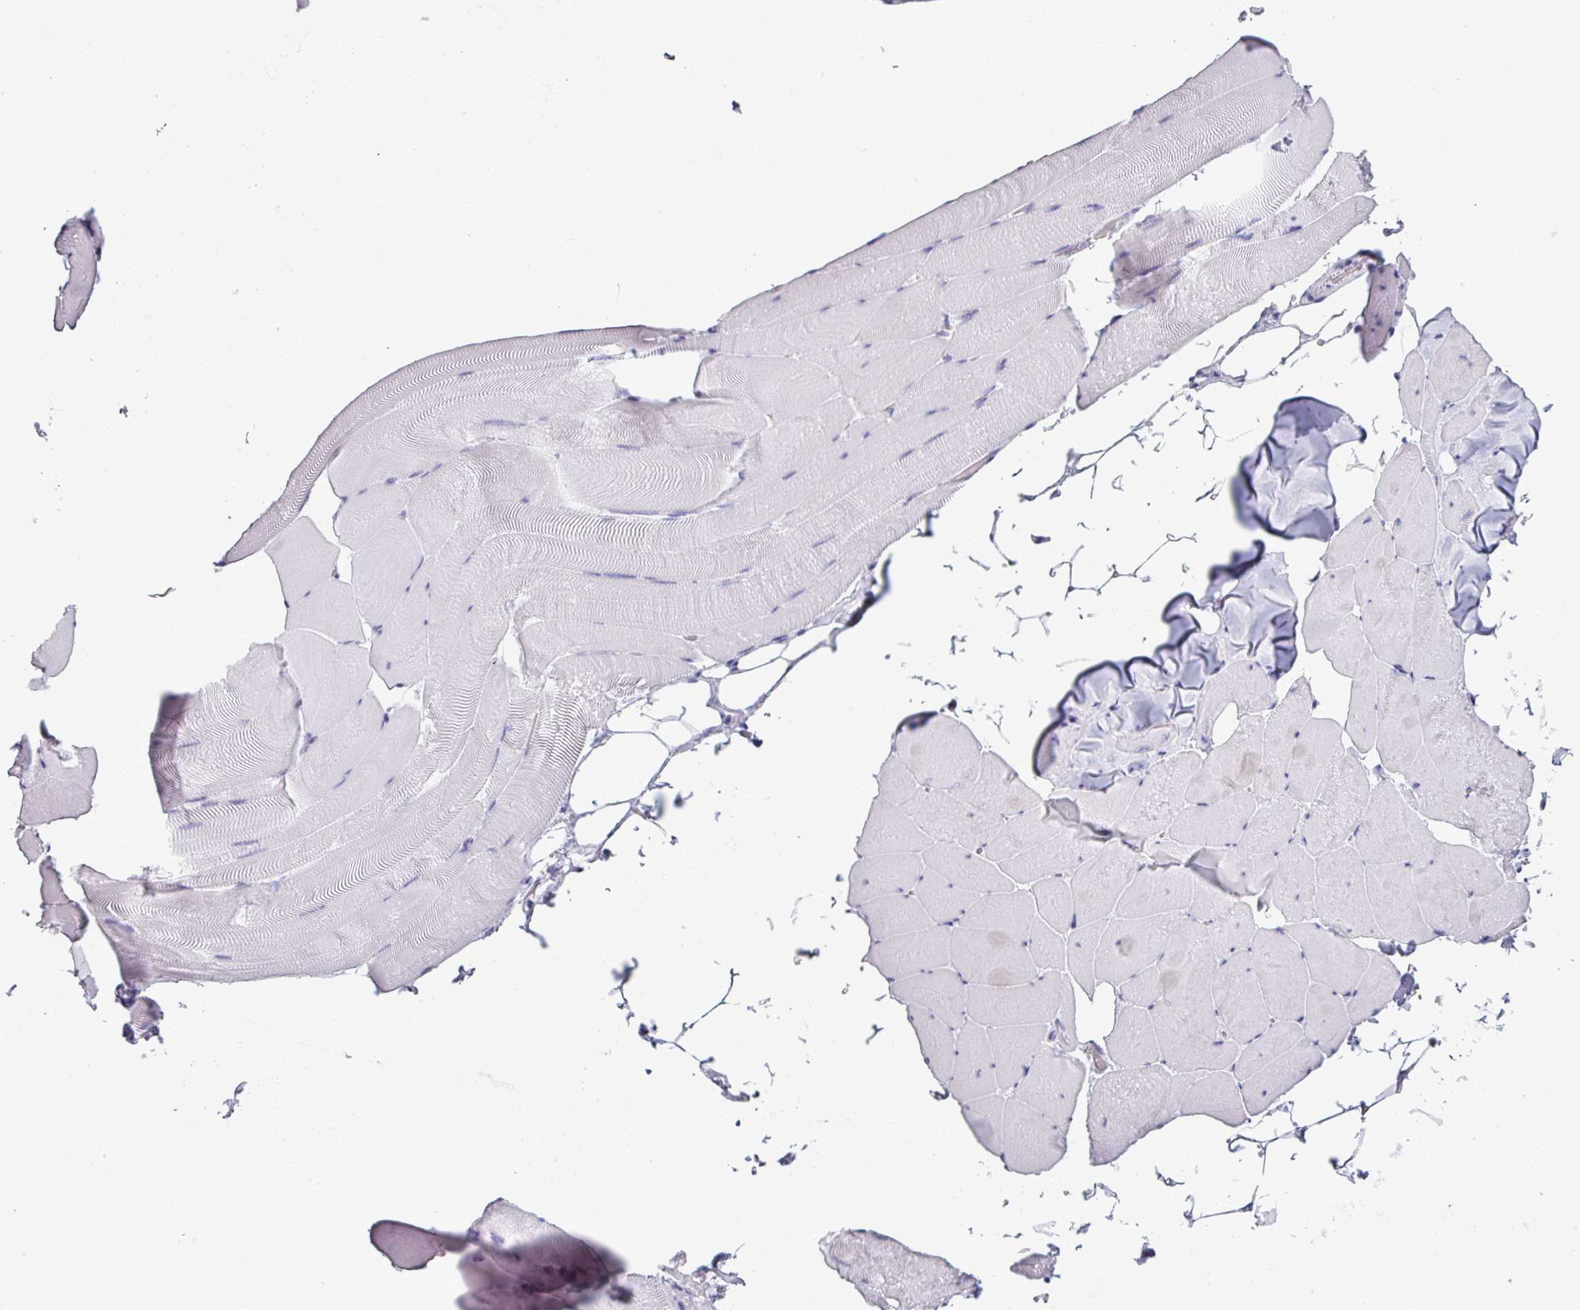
{"staining": {"intensity": "negative", "quantity": "none", "location": "none"}, "tissue": "skeletal muscle", "cell_type": "Myocytes", "image_type": "normal", "snomed": [{"axis": "morphology", "description": "Normal tissue, NOS"}, {"axis": "topography", "description": "Skeletal muscle"}], "caption": "The image demonstrates no significant positivity in myocytes of skeletal muscle. (DAB IHC visualized using brightfield microscopy, high magnification).", "gene": "SRGAP1", "patient": {"sex": "female", "age": 64}}